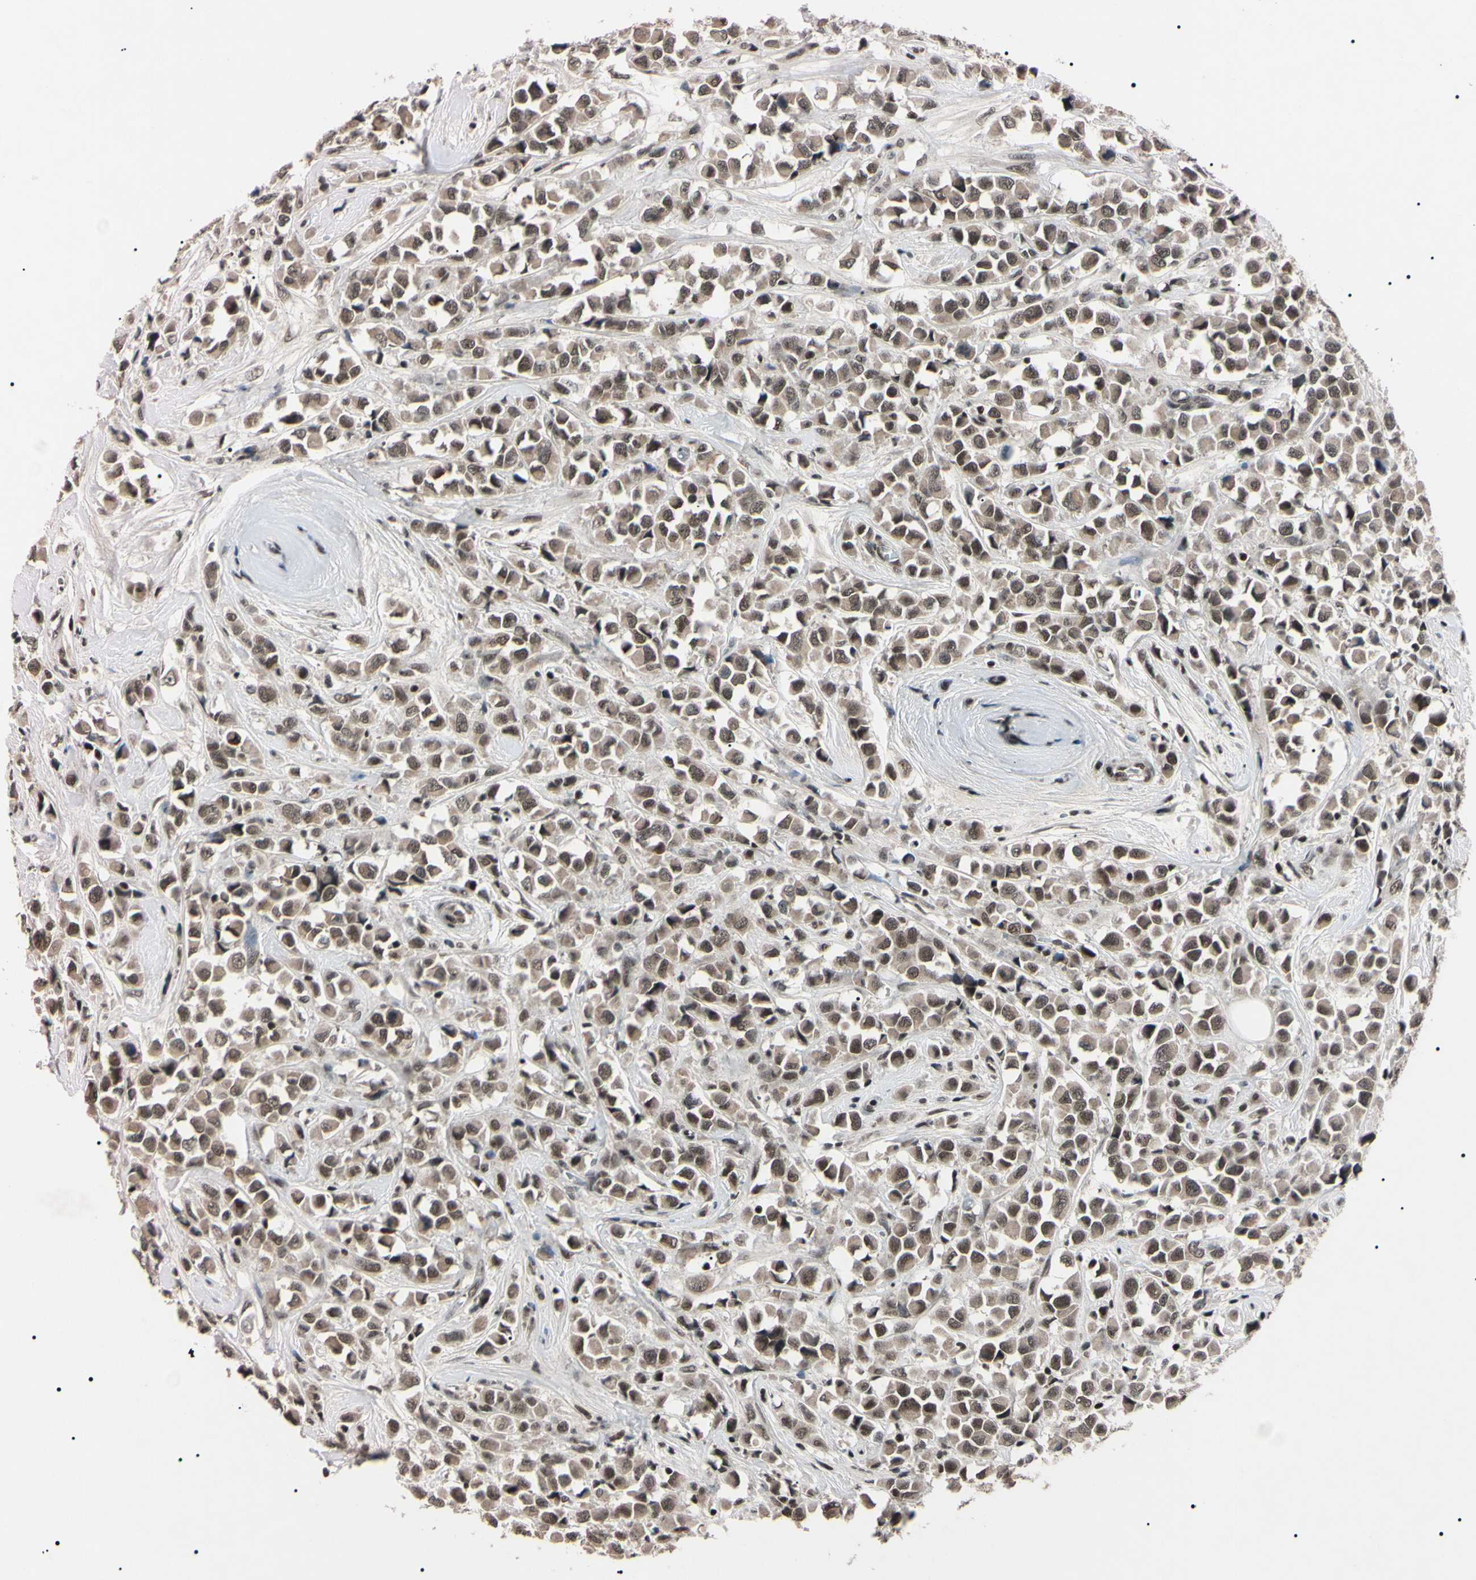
{"staining": {"intensity": "weak", "quantity": "25%-75%", "location": "cytoplasmic/membranous,nuclear"}, "tissue": "breast cancer", "cell_type": "Tumor cells", "image_type": "cancer", "snomed": [{"axis": "morphology", "description": "Duct carcinoma"}, {"axis": "topography", "description": "Breast"}], "caption": "A high-resolution photomicrograph shows immunohistochemistry (IHC) staining of breast cancer, which exhibits weak cytoplasmic/membranous and nuclear staining in approximately 25%-75% of tumor cells.", "gene": "YY1", "patient": {"sex": "female", "age": 61}}